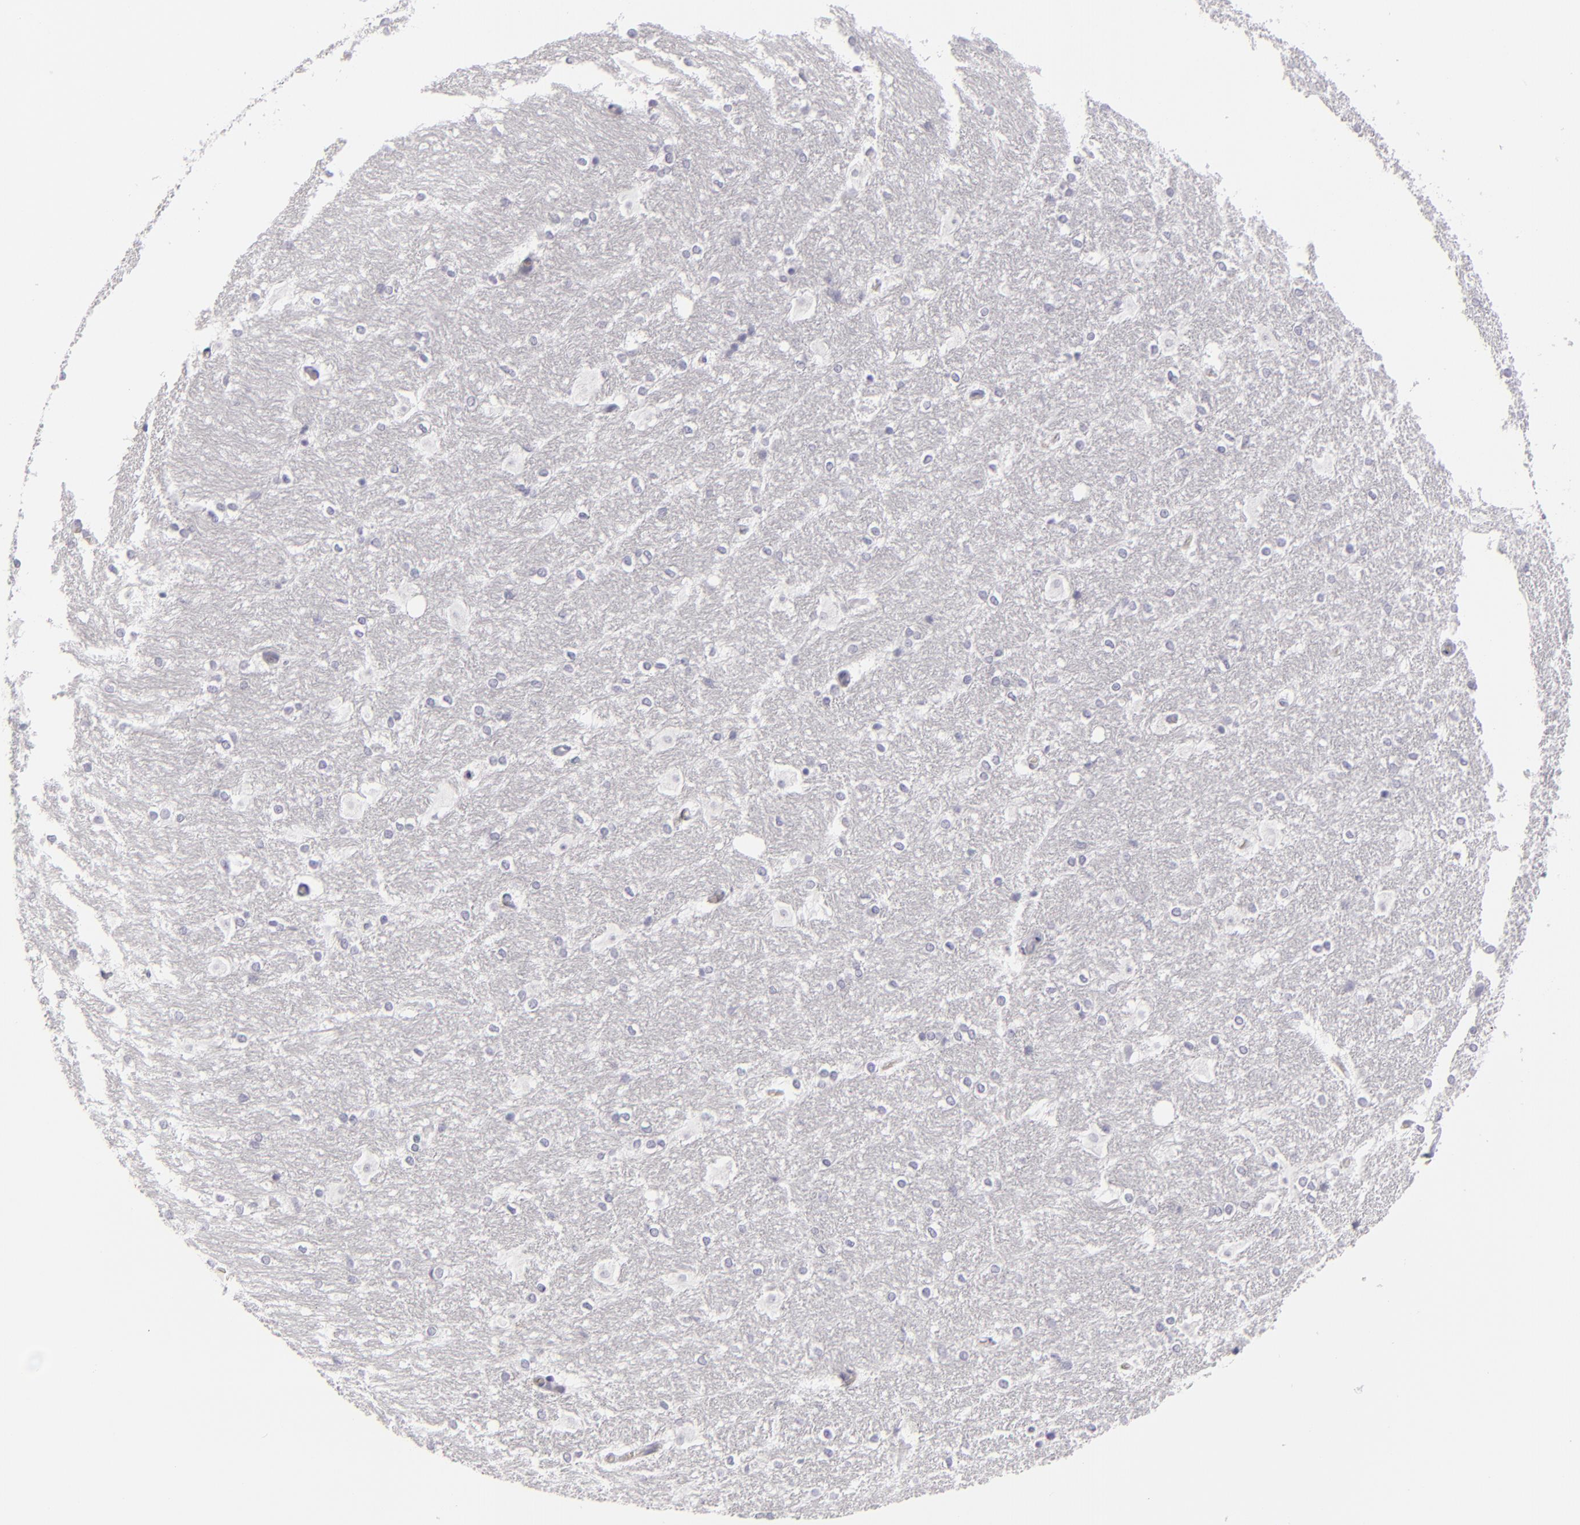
{"staining": {"intensity": "negative", "quantity": "none", "location": "none"}, "tissue": "hippocampus", "cell_type": "Glial cells", "image_type": "normal", "snomed": [{"axis": "morphology", "description": "Normal tissue, NOS"}, {"axis": "topography", "description": "Hippocampus"}], "caption": "Immunohistochemistry histopathology image of unremarkable hippocampus: human hippocampus stained with DAB demonstrates no significant protein positivity in glial cells. (Brightfield microscopy of DAB immunohistochemistry (IHC) at high magnification).", "gene": "C9", "patient": {"sex": "female", "age": 19}}